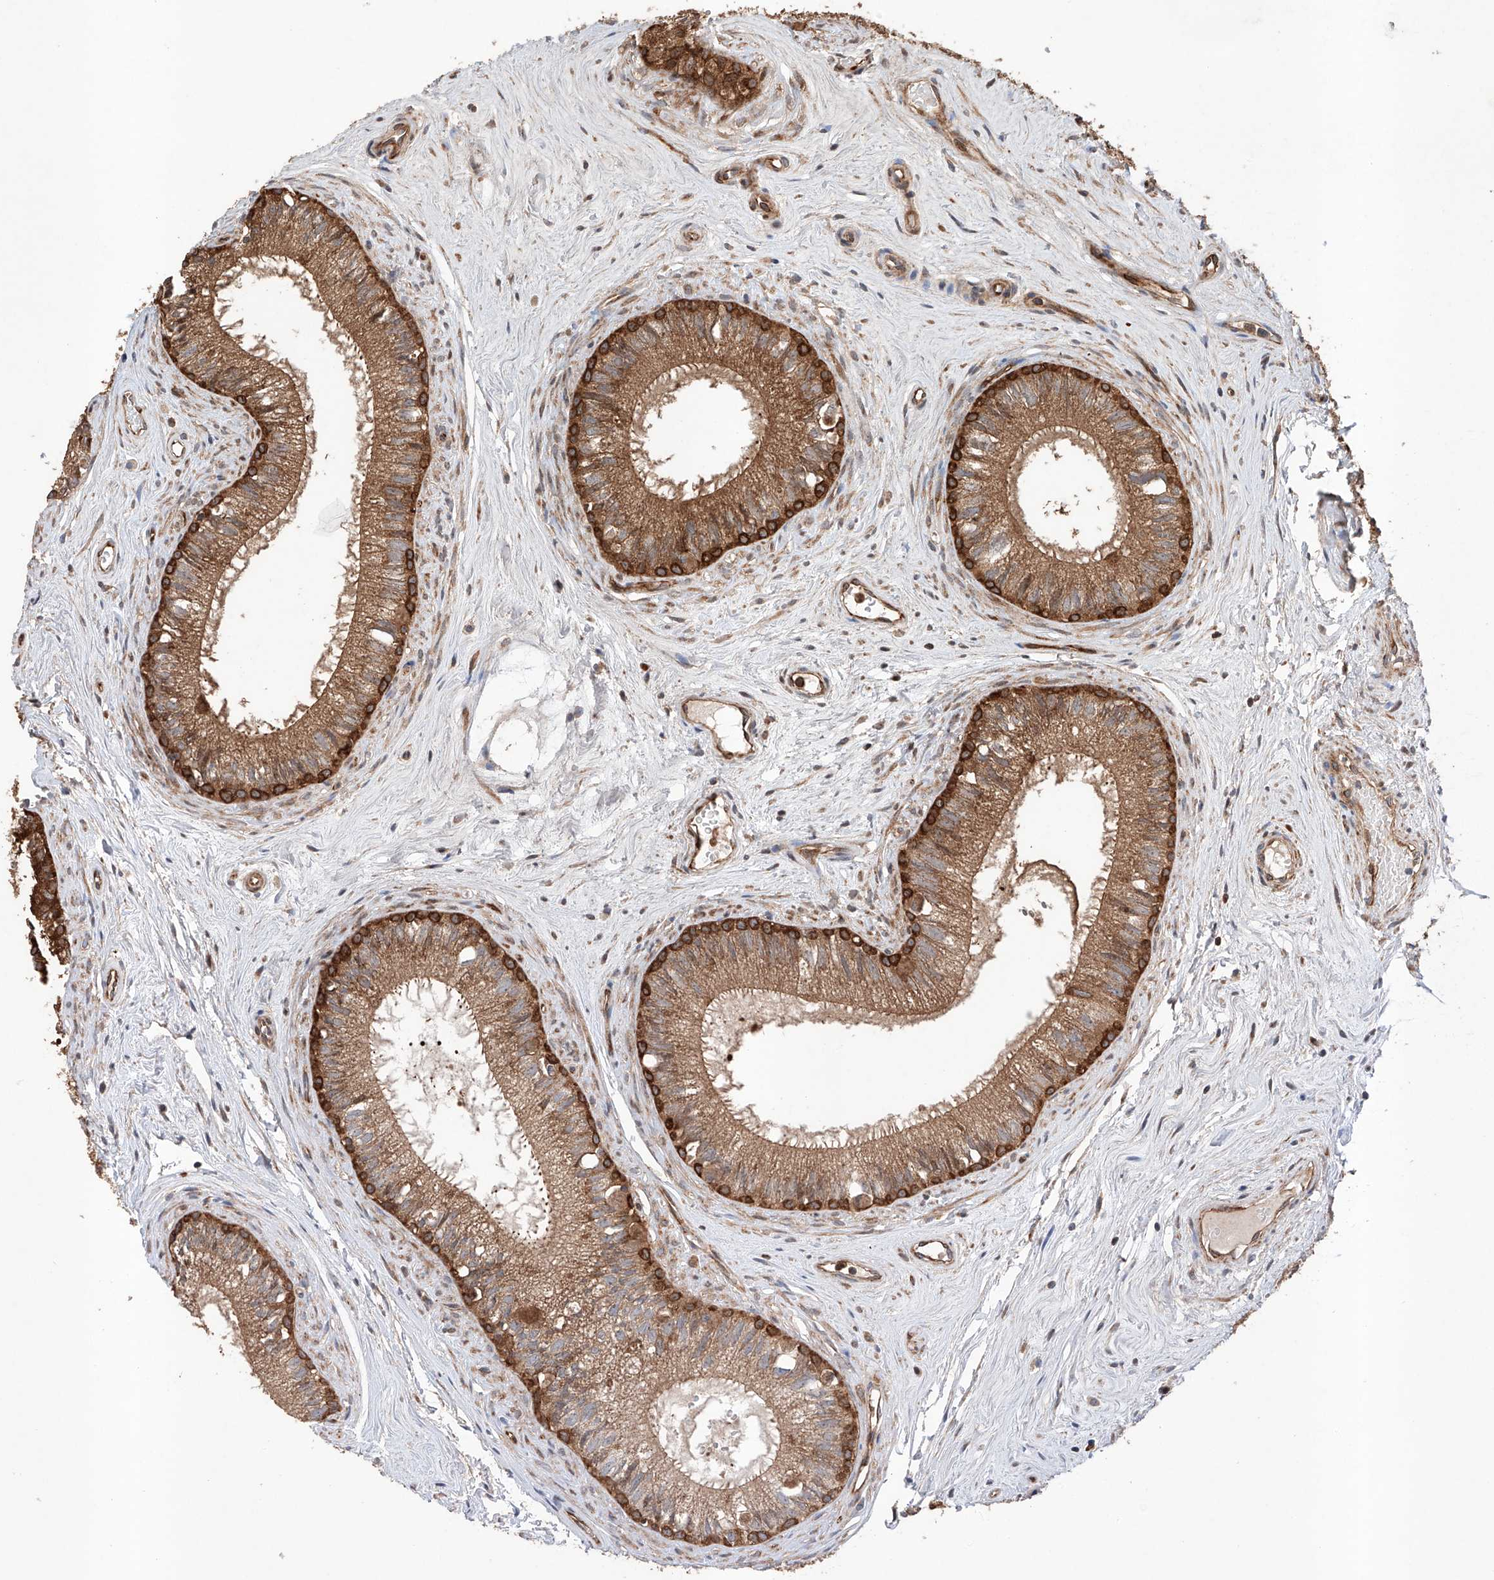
{"staining": {"intensity": "strong", "quantity": ">75%", "location": "cytoplasmic/membranous"}, "tissue": "epididymis", "cell_type": "Glandular cells", "image_type": "normal", "snomed": [{"axis": "morphology", "description": "Normal tissue, NOS"}, {"axis": "topography", "description": "Epididymis"}], "caption": "Immunohistochemistry (IHC) histopathology image of benign epididymis stained for a protein (brown), which demonstrates high levels of strong cytoplasmic/membranous positivity in approximately >75% of glandular cells.", "gene": "TIMM23", "patient": {"sex": "male", "age": 71}}